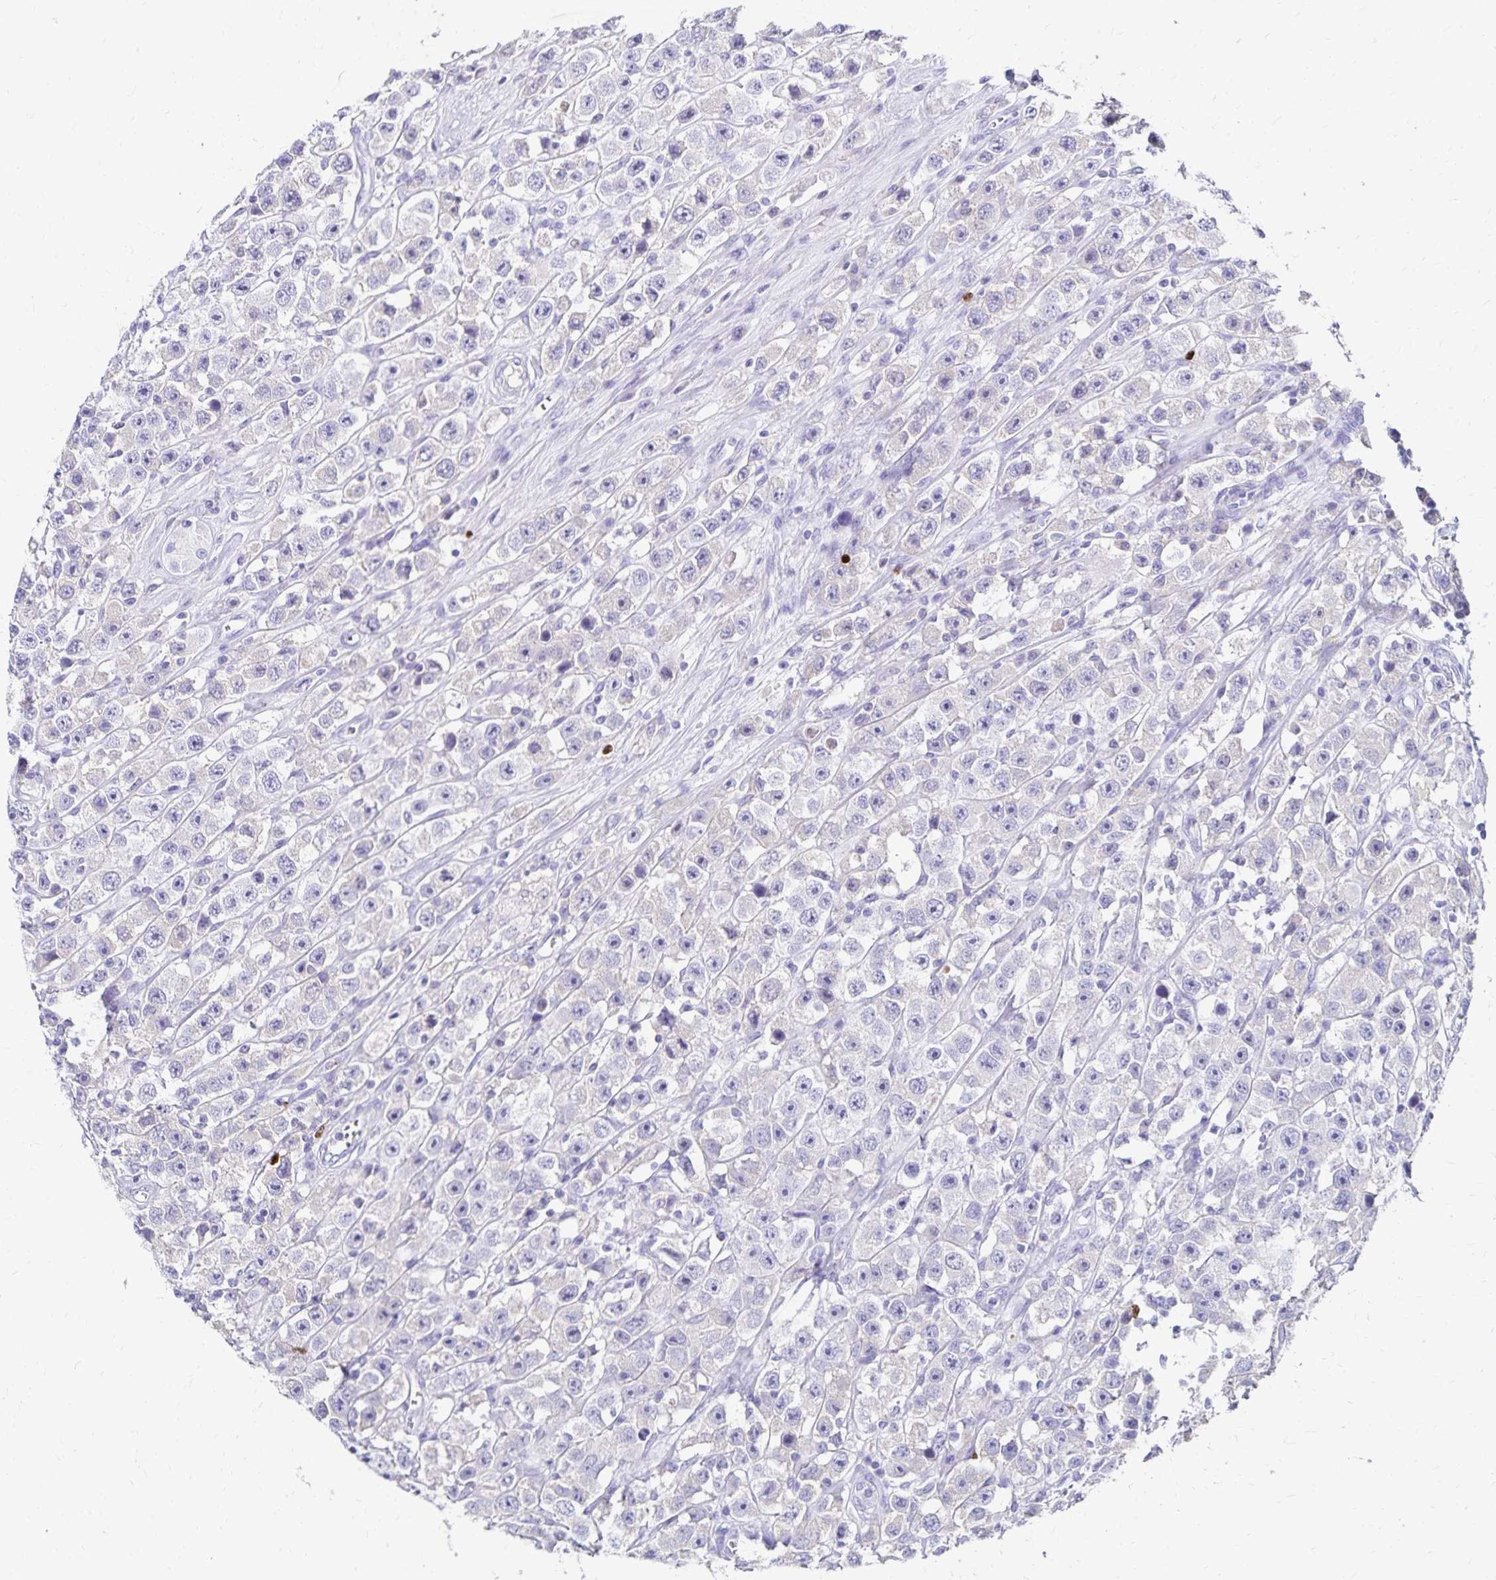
{"staining": {"intensity": "negative", "quantity": "none", "location": "none"}, "tissue": "testis cancer", "cell_type": "Tumor cells", "image_type": "cancer", "snomed": [{"axis": "morphology", "description": "Seminoma, NOS"}, {"axis": "topography", "description": "Testis"}], "caption": "Tumor cells are negative for brown protein staining in testis cancer.", "gene": "PAX5", "patient": {"sex": "male", "age": 45}}